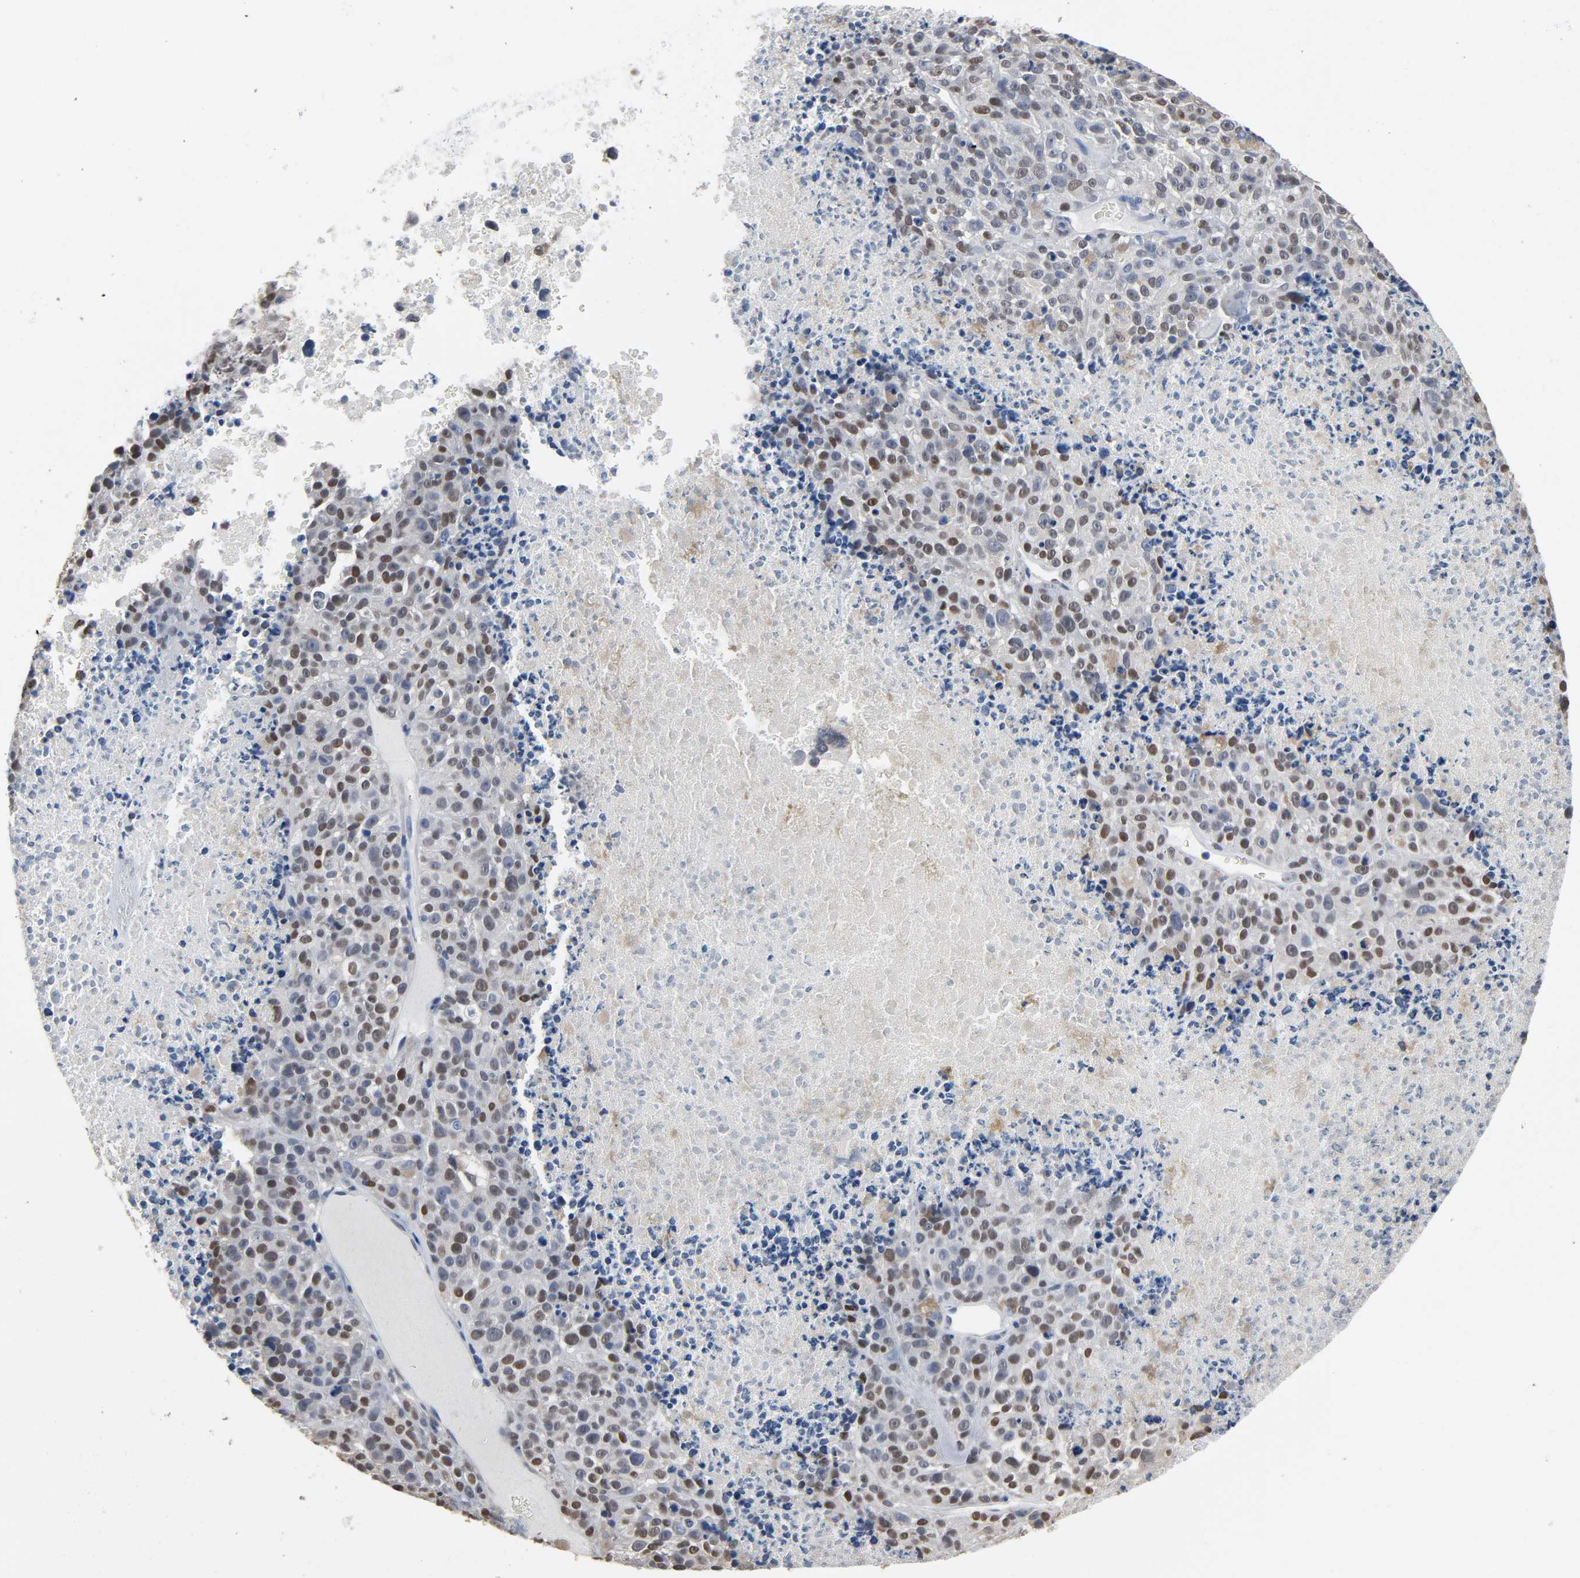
{"staining": {"intensity": "moderate", "quantity": "25%-75%", "location": "nuclear"}, "tissue": "melanoma", "cell_type": "Tumor cells", "image_type": "cancer", "snomed": [{"axis": "morphology", "description": "Malignant melanoma, Metastatic site"}, {"axis": "topography", "description": "Cerebral cortex"}], "caption": "Tumor cells show medium levels of moderate nuclear positivity in about 25%-75% of cells in human melanoma.", "gene": "SOX6", "patient": {"sex": "female", "age": 52}}